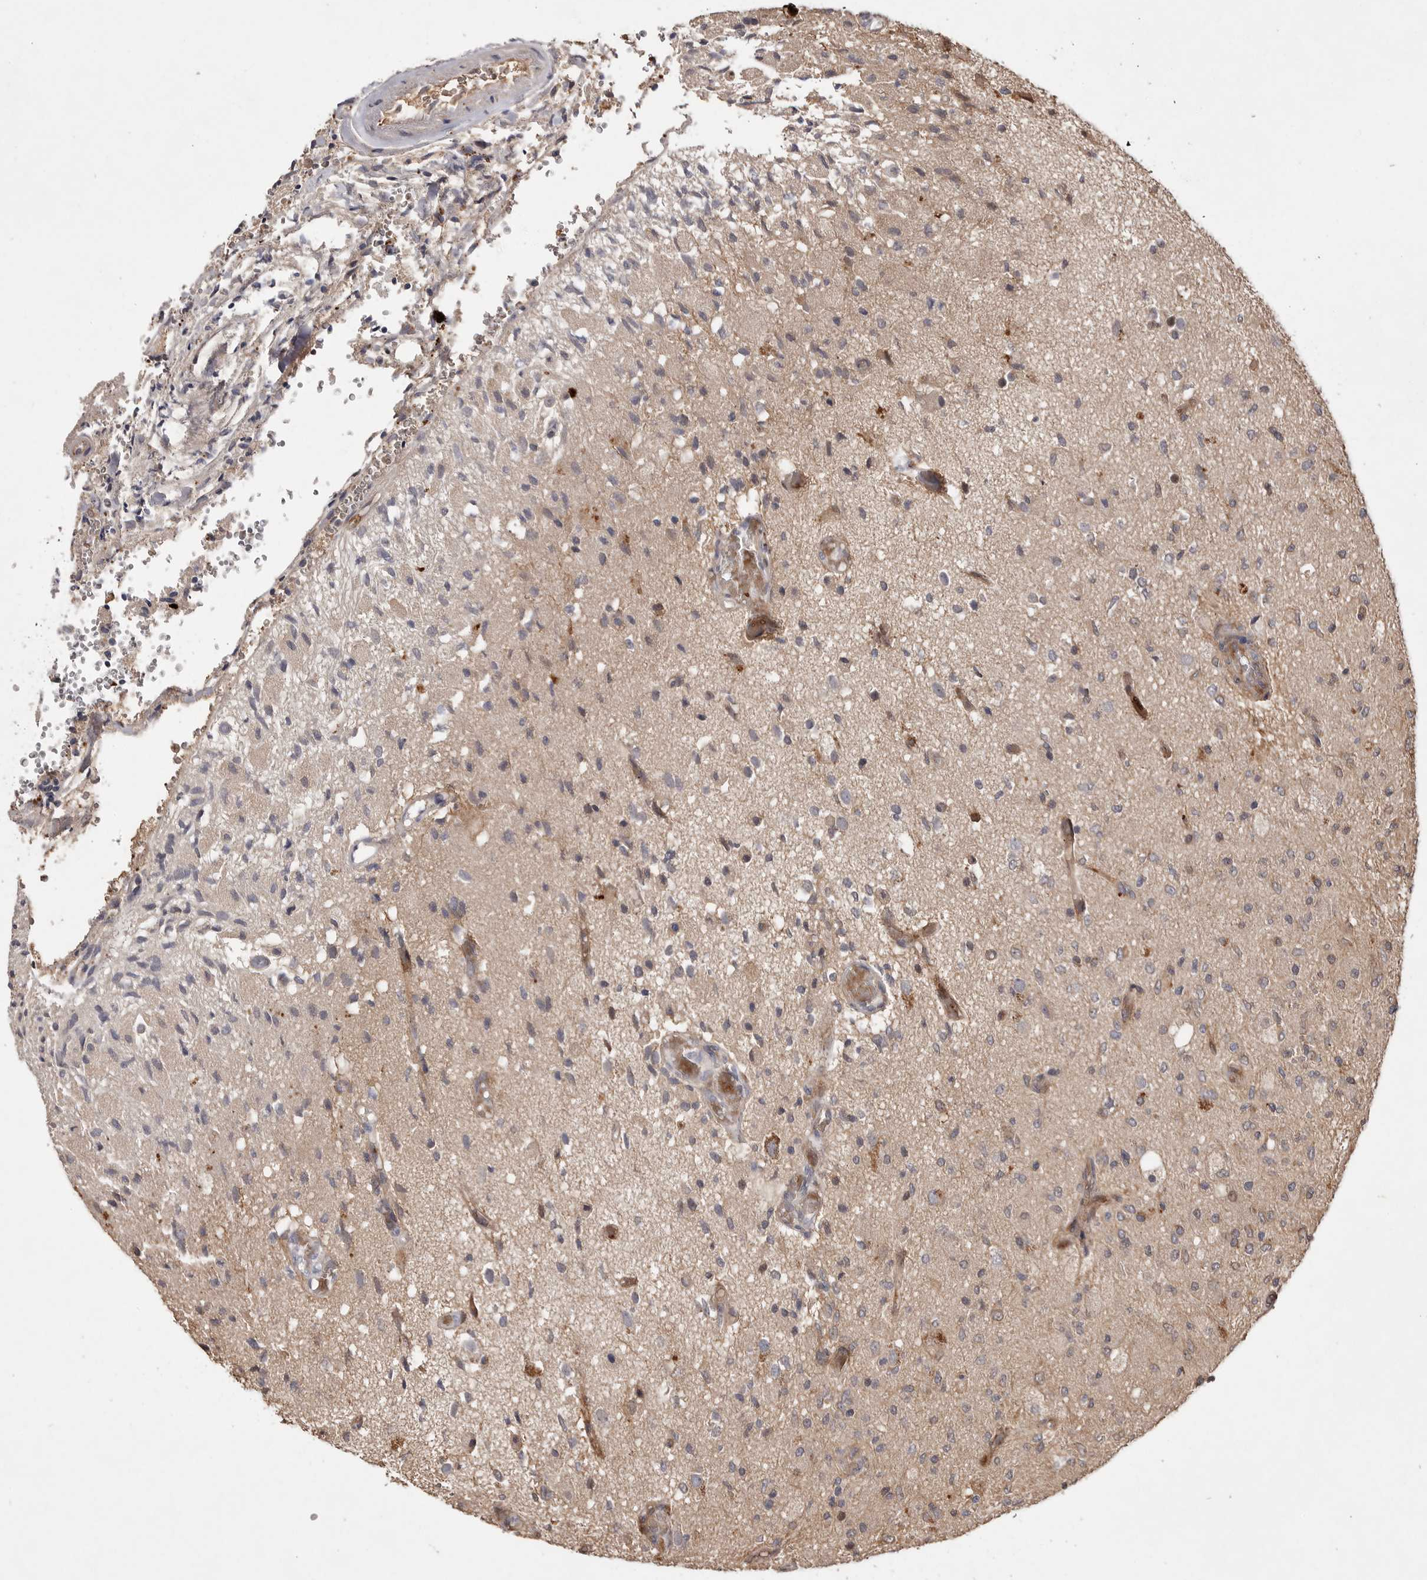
{"staining": {"intensity": "negative", "quantity": "none", "location": "none"}, "tissue": "glioma", "cell_type": "Tumor cells", "image_type": "cancer", "snomed": [{"axis": "morphology", "description": "Normal tissue, NOS"}, {"axis": "morphology", "description": "Glioma, malignant, High grade"}, {"axis": "topography", "description": "Cerebral cortex"}], "caption": "This is a image of immunohistochemistry (IHC) staining of glioma, which shows no expression in tumor cells. (Stains: DAB IHC with hematoxylin counter stain, Microscopy: brightfield microscopy at high magnification).", "gene": "VN1R4", "patient": {"sex": "male", "age": 77}}